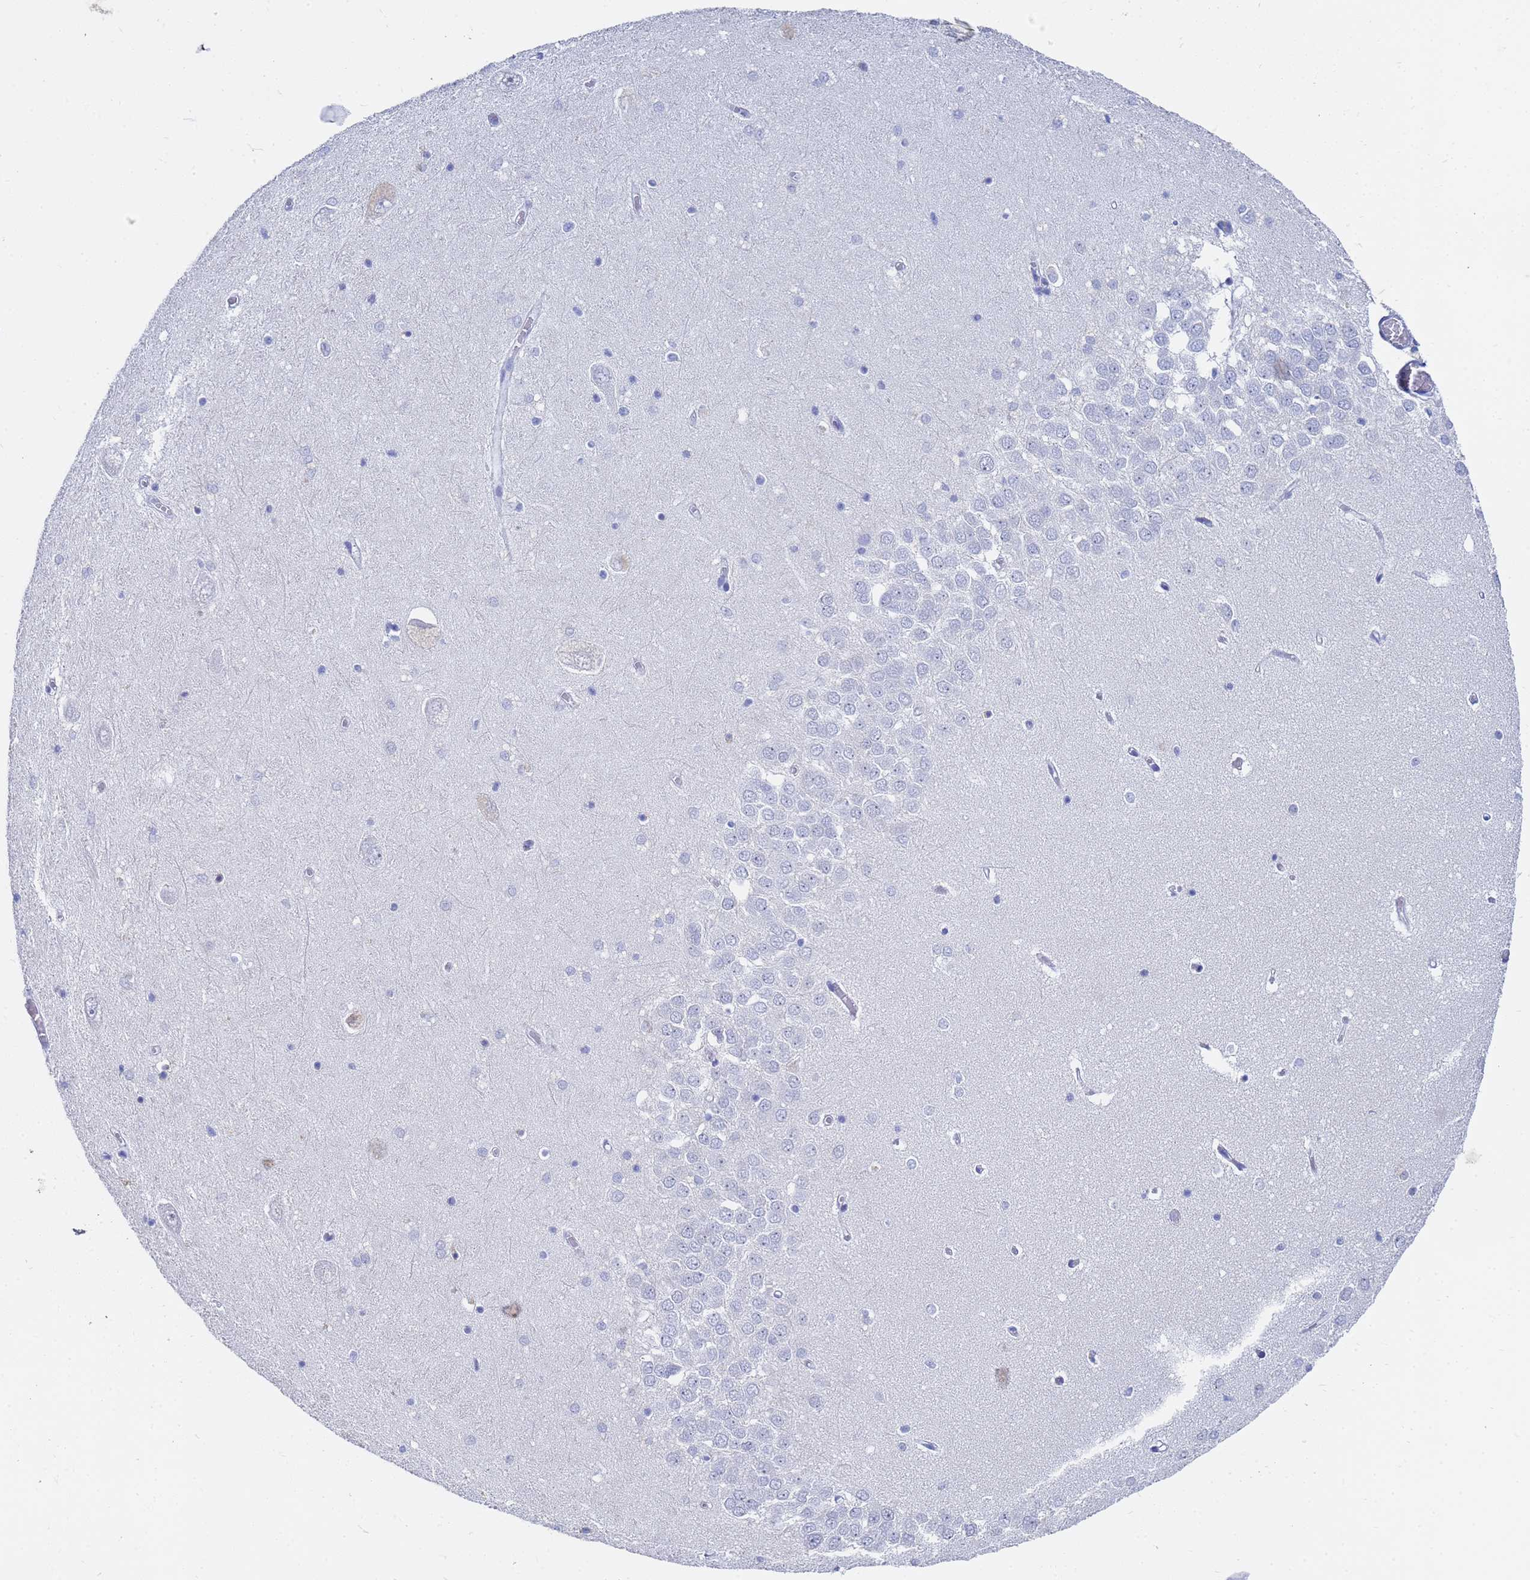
{"staining": {"intensity": "negative", "quantity": "none", "location": "none"}, "tissue": "hippocampus", "cell_type": "Glial cells", "image_type": "normal", "snomed": [{"axis": "morphology", "description": "Normal tissue, NOS"}, {"axis": "topography", "description": "Hippocampus"}], "caption": "A photomicrograph of human hippocampus is negative for staining in glial cells. The staining was performed using DAB (3,3'-diaminobenzidine) to visualize the protein expression in brown, while the nuclei were stained in blue with hematoxylin (Magnification: 20x).", "gene": "C2orf72", "patient": {"sex": "male", "age": 70}}